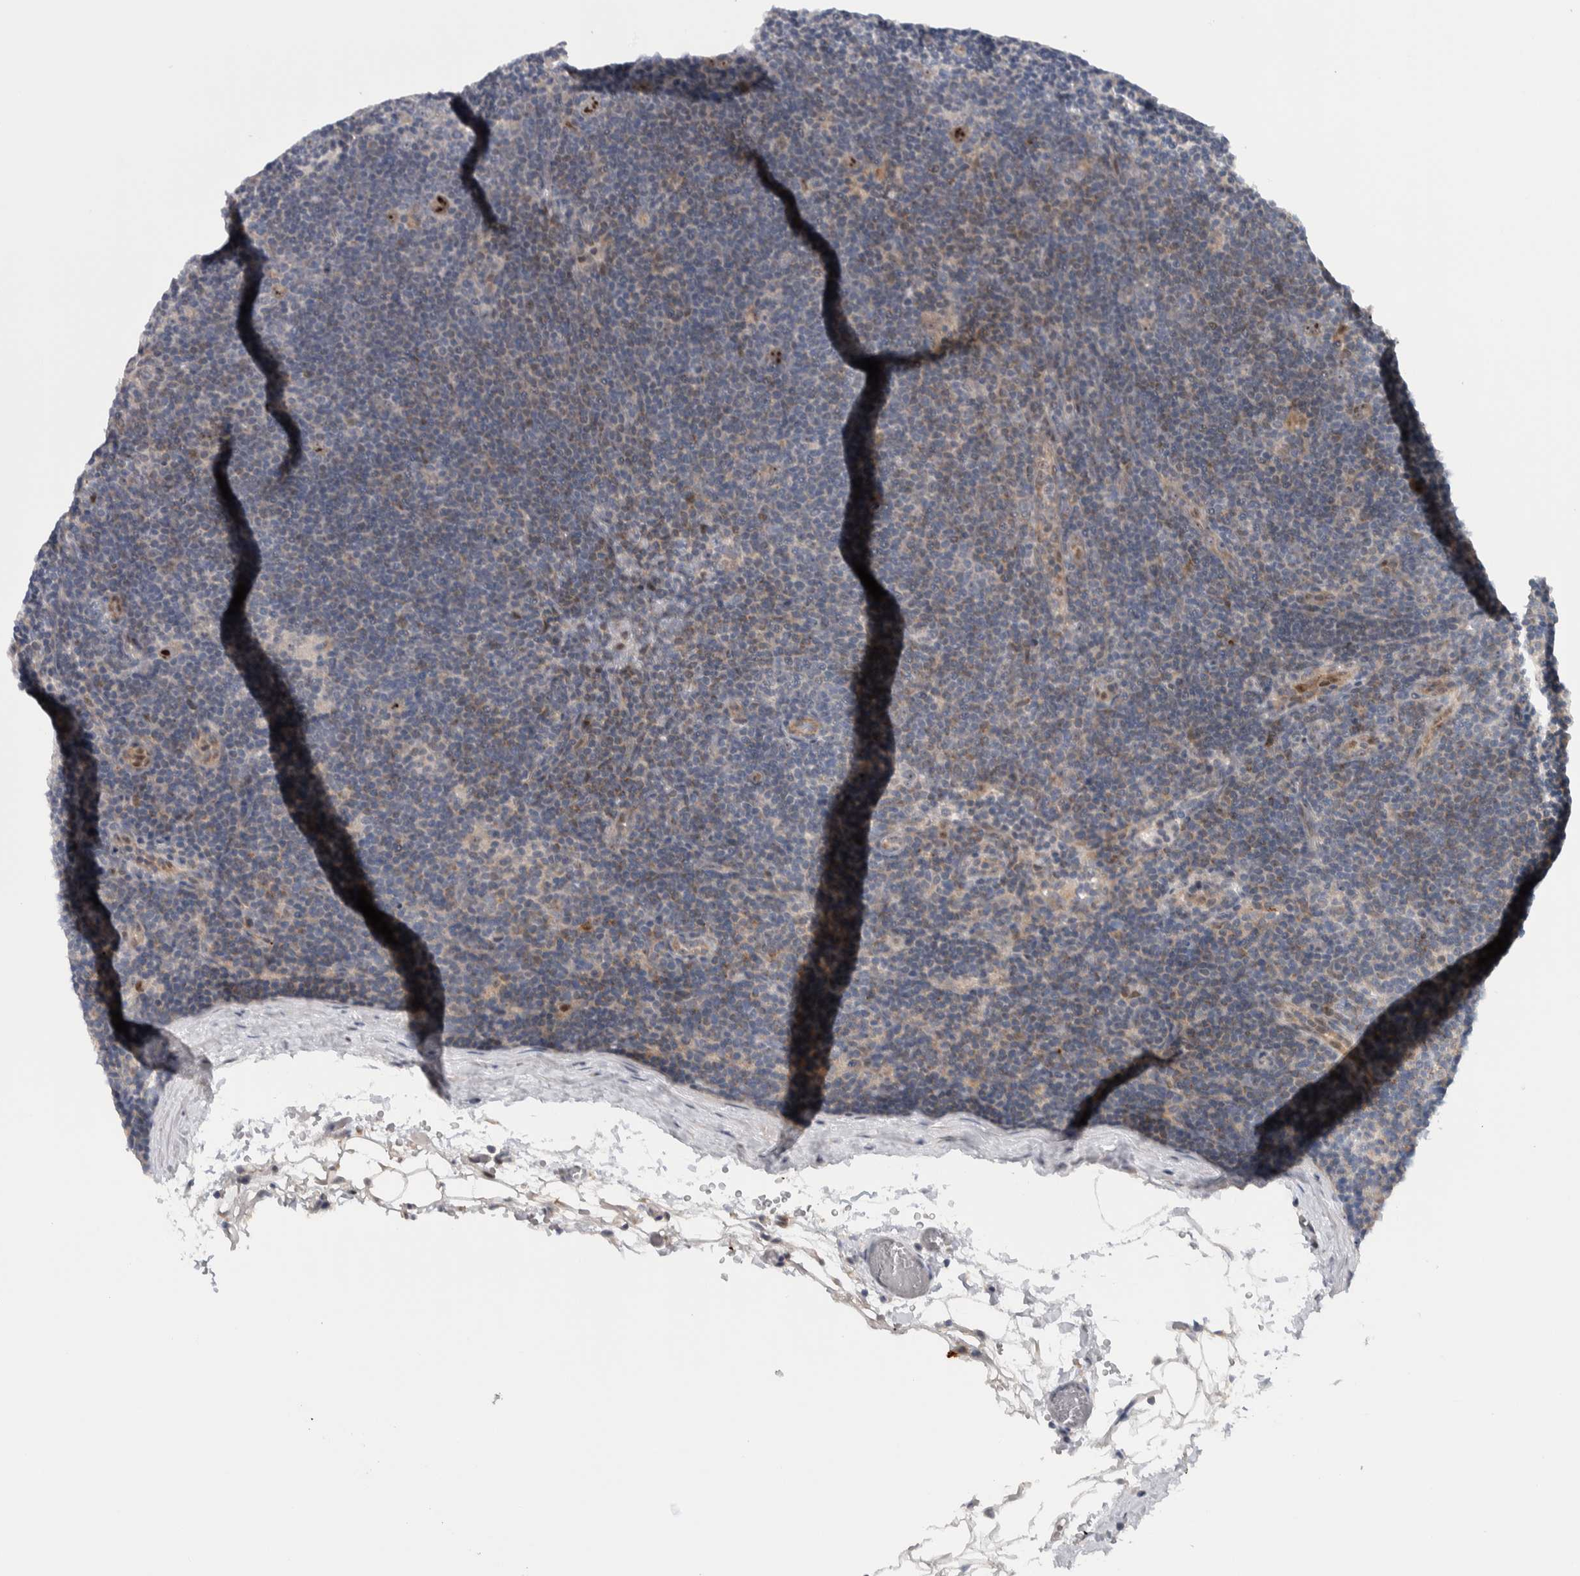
{"staining": {"intensity": "strong", "quantity": ">75%", "location": "nuclear"}, "tissue": "lymphoma", "cell_type": "Tumor cells", "image_type": "cancer", "snomed": [{"axis": "morphology", "description": "Hodgkin's disease, NOS"}, {"axis": "topography", "description": "Lymph node"}], "caption": "Protein positivity by immunohistochemistry (IHC) reveals strong nuclear expression in about >75% of tumor cells in lymphoma.", "gene": "PRRG4", "patient": {"sex": "female", "age": 57}}